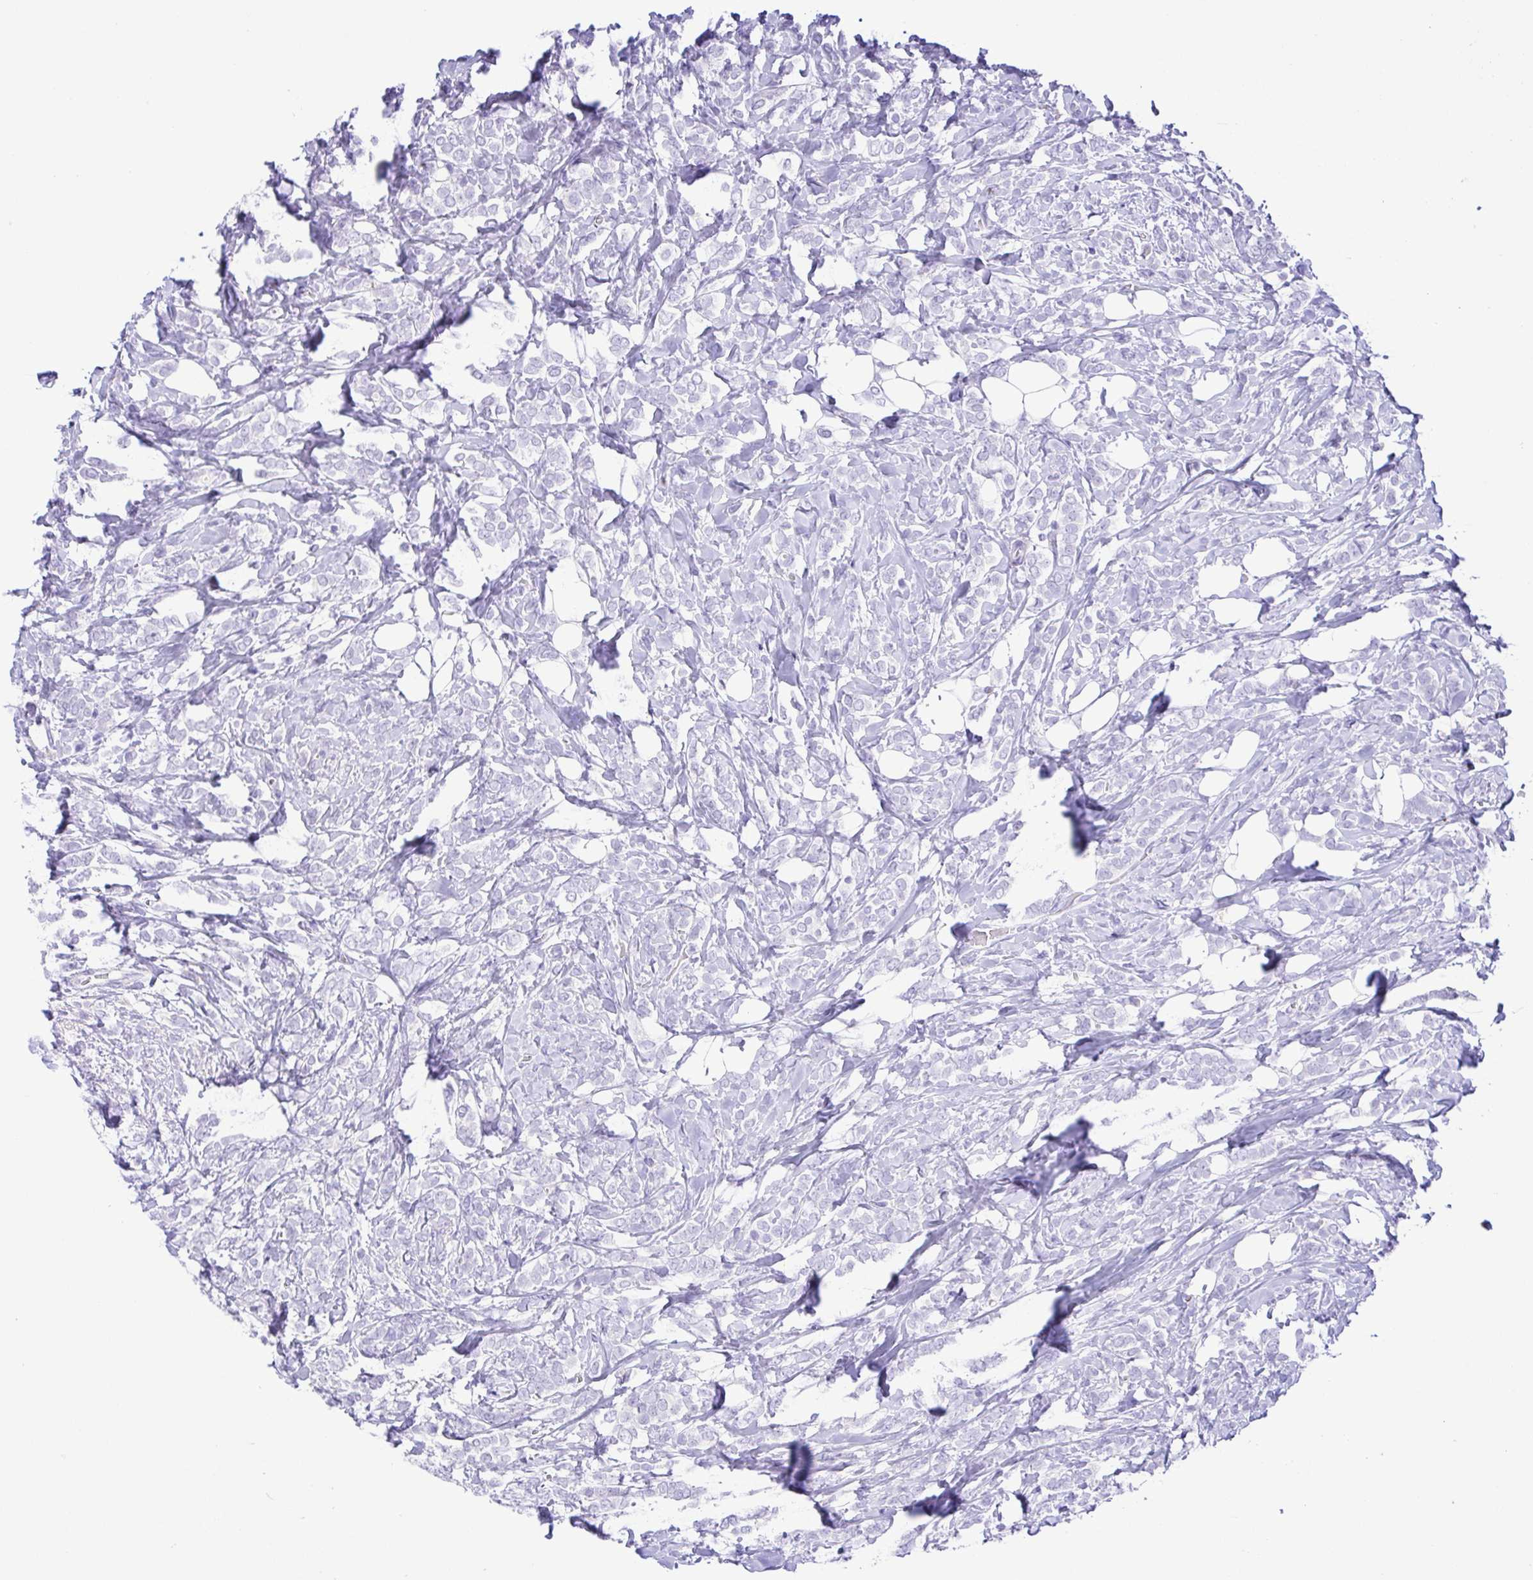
{"staining": {"intensity": "negative", "quantity": "none", "location": "none"}, "tissue": "breast cancer", "cell_type": "Tumor cells", "image_type": "cancer", "snomed": [{"axis": "morphology", "description": "Lobular carcinoma"}, {"axis": "topography", "description": "Breast"}], "caption": "This is an immunohistochemistry (IHC) image of human breast cancer (lobular carcinoma). There is no expression in tumor cells.", "gene": "GPR182", "patient": {"sex": "female", "age": 49}}